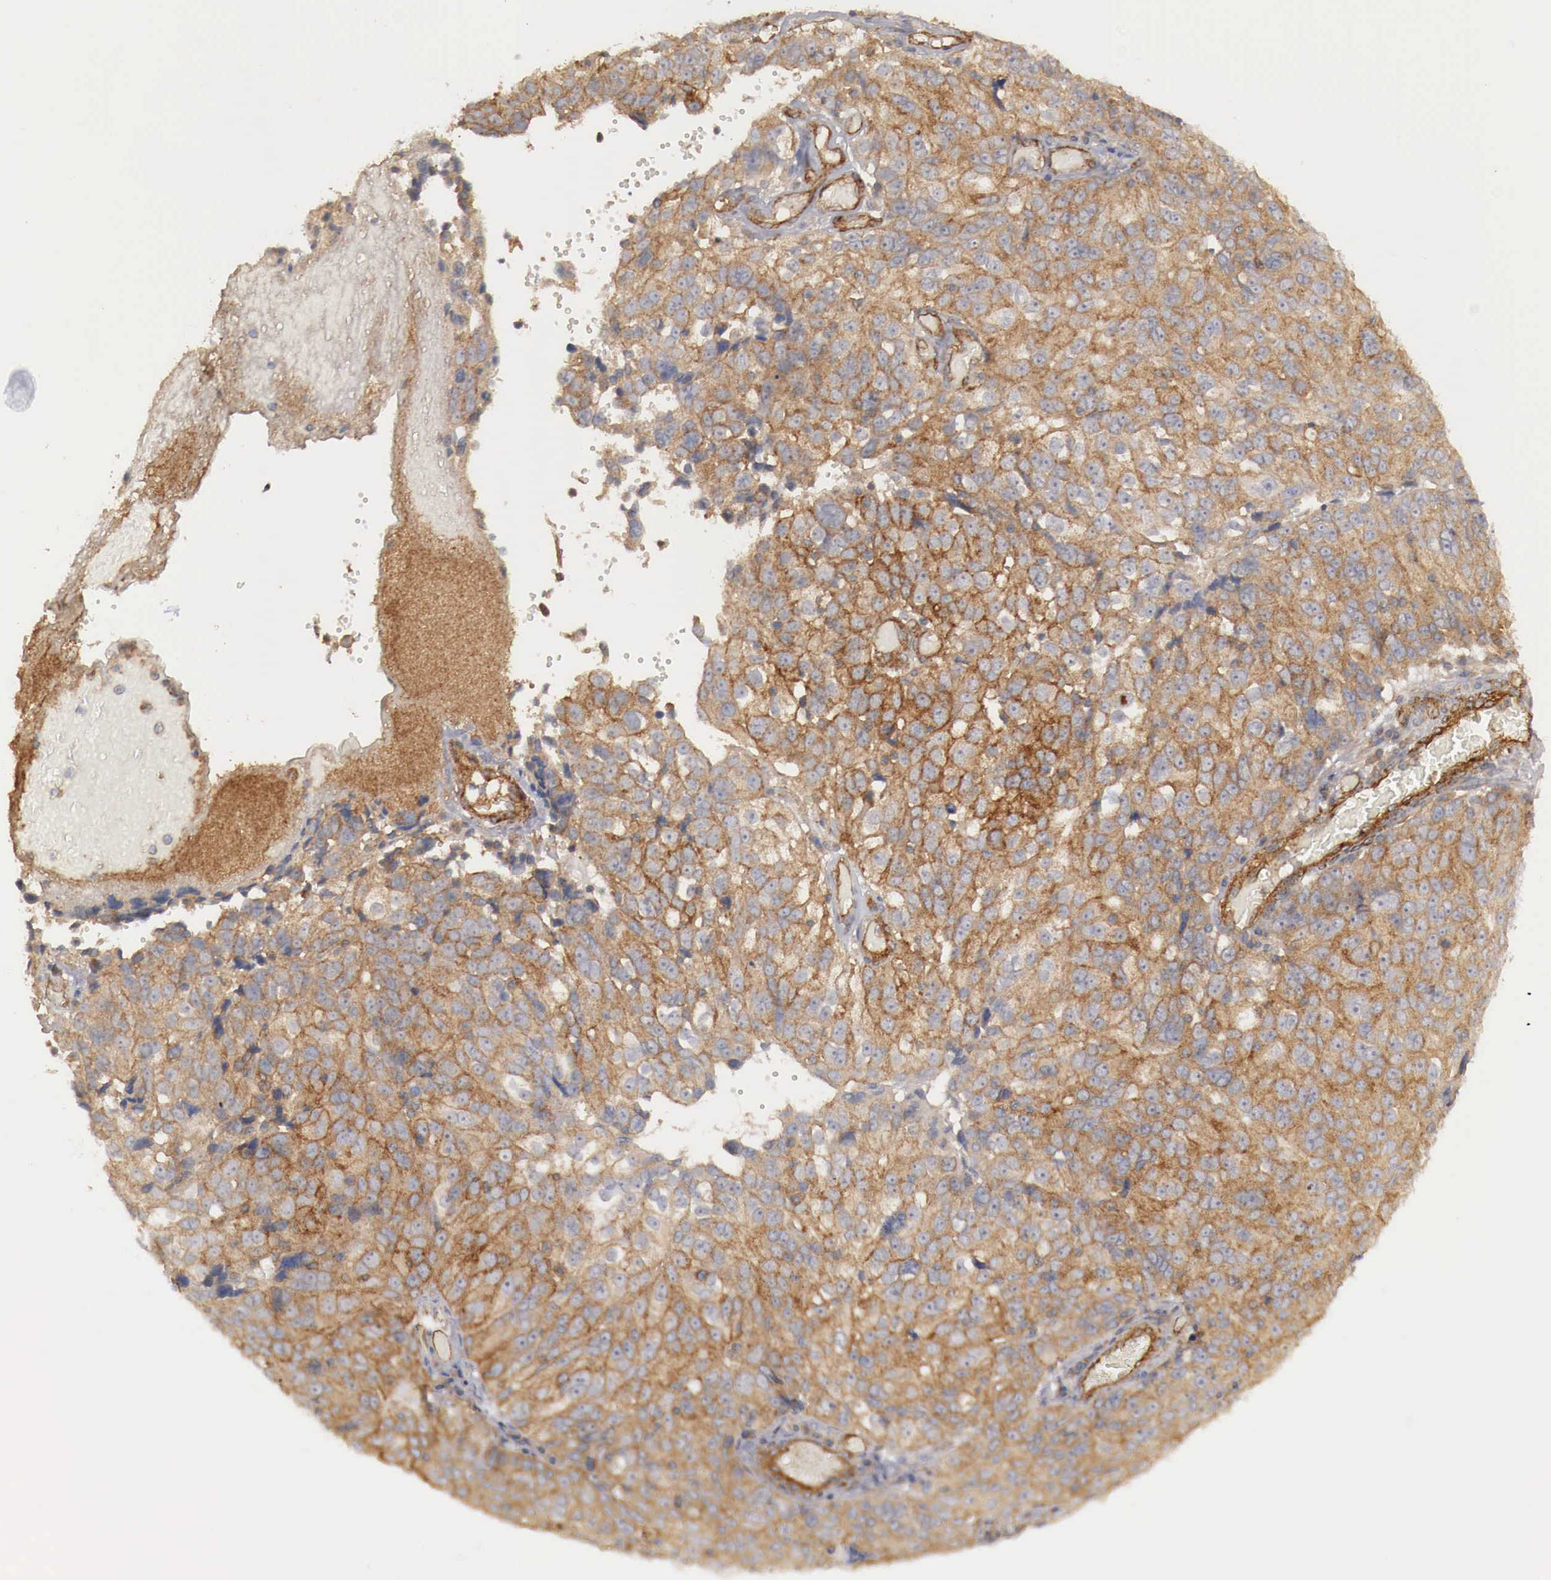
{"staining": {"intensity": "moderate", "quantity": ">75%", "location": "cytoplasmic/membranous"}, "tissue": "ovarian cancer", "cell_type": "Tumor cells", "image_type": "cancer", "snomed": [{"axis": "morphology", "description": "Carcinoma, endometroid"}, {"axis": "topography", "description": "Ovary"}], "caption": "Endometroid carcinoma (ovarian) stained for a protein (brown) shows moderate cytoplasmic/membranous positive expression in approximately >75% of tumor cells.", "gene": "ARMCX4", "patient": {"sex": "female", "age": 75}}